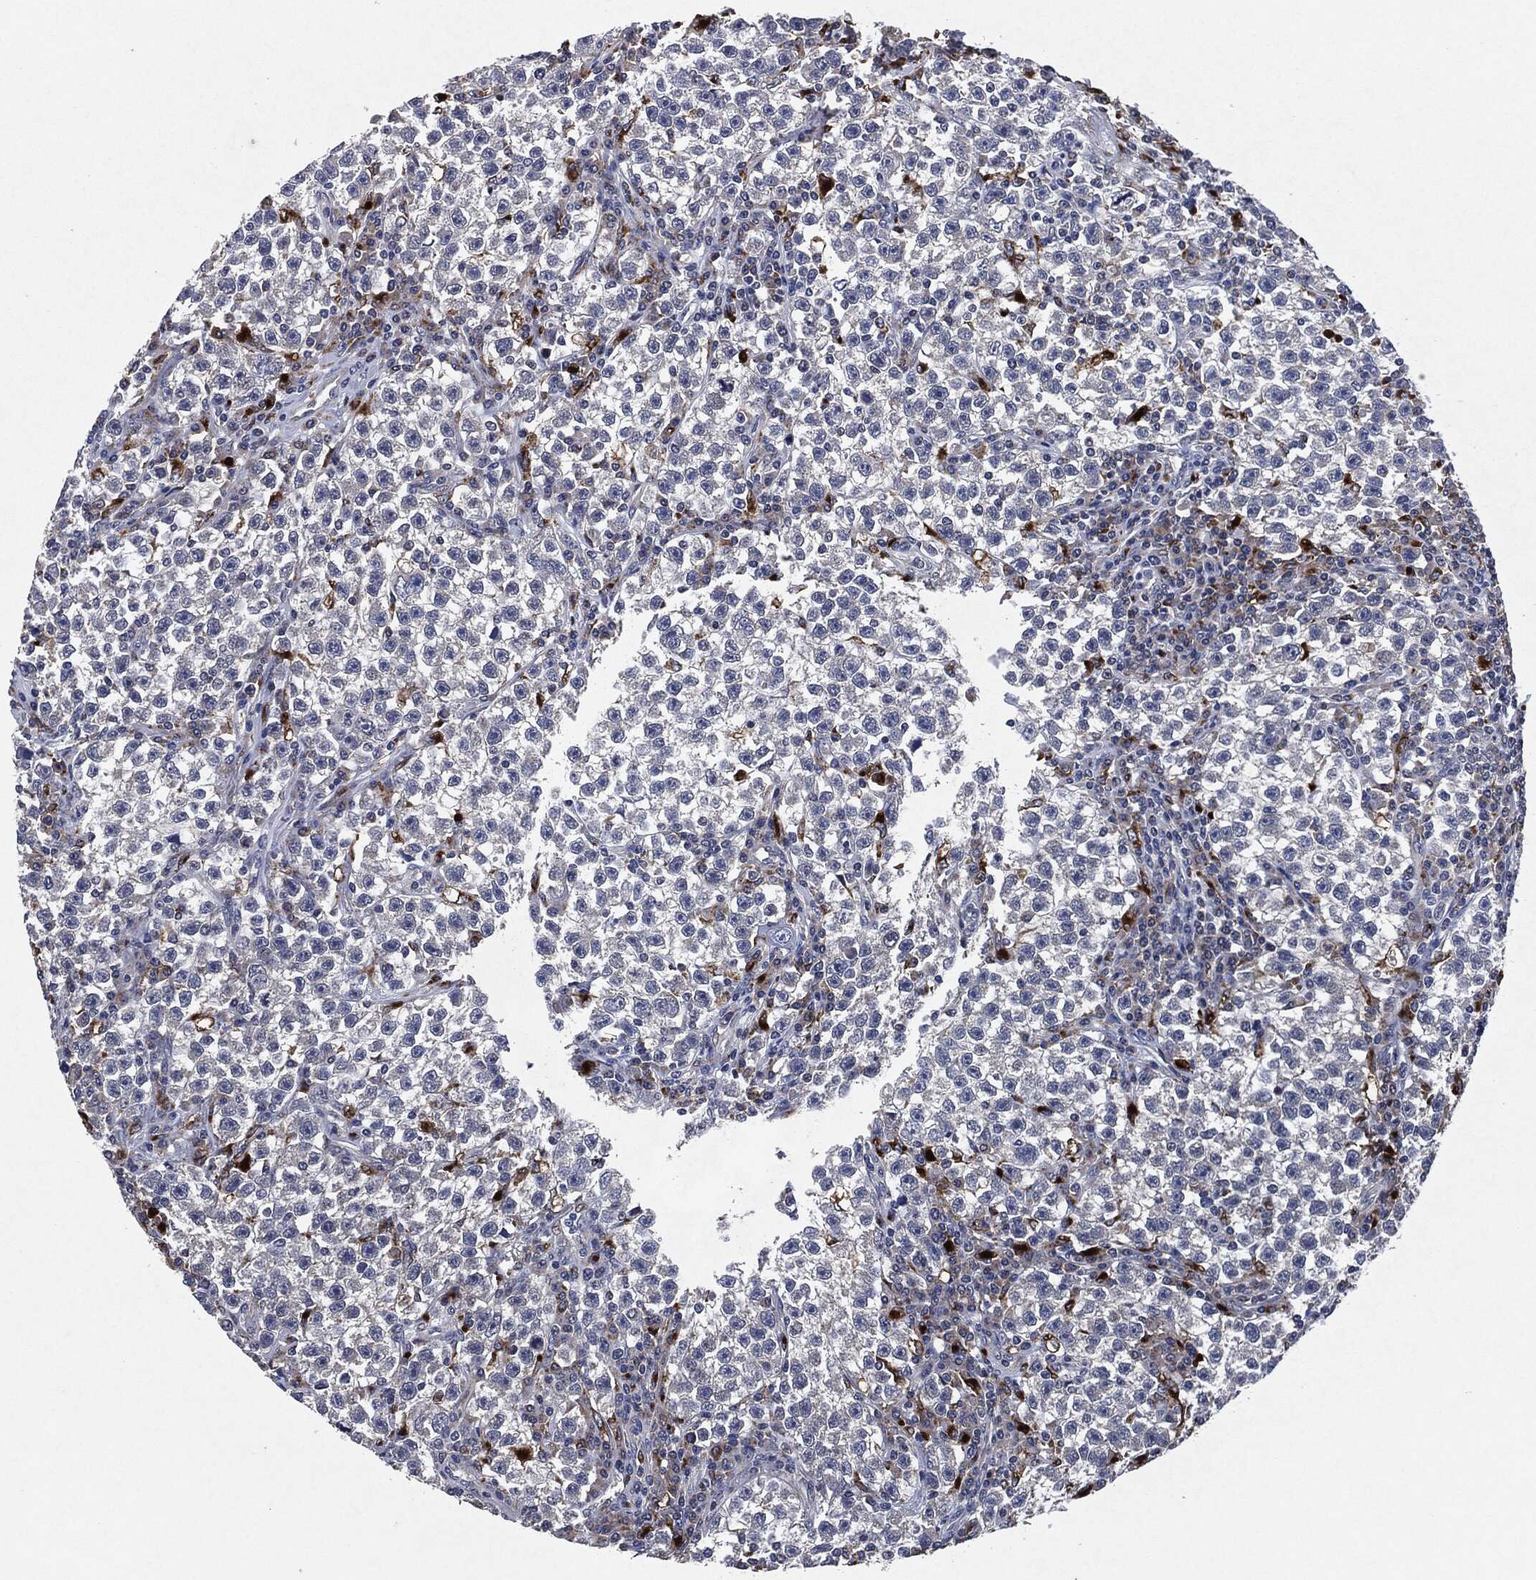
{"staining": {"intensity": "negative", "quantity": "none", "location": "none"}, "tissue": "testis cancer", "cell_type": "Tumor cells", "image_type": "cancer", "snomed": [{"axis": "morphology", "description": "Seminoma, NOS"}, {"axis": "topography", "description": "Testis"}], "caption": "Tumor cells show no significant staining in seminoma (testis).", "gene": "SLC31A2", "patient": {"sex": "male", "age": 22}}